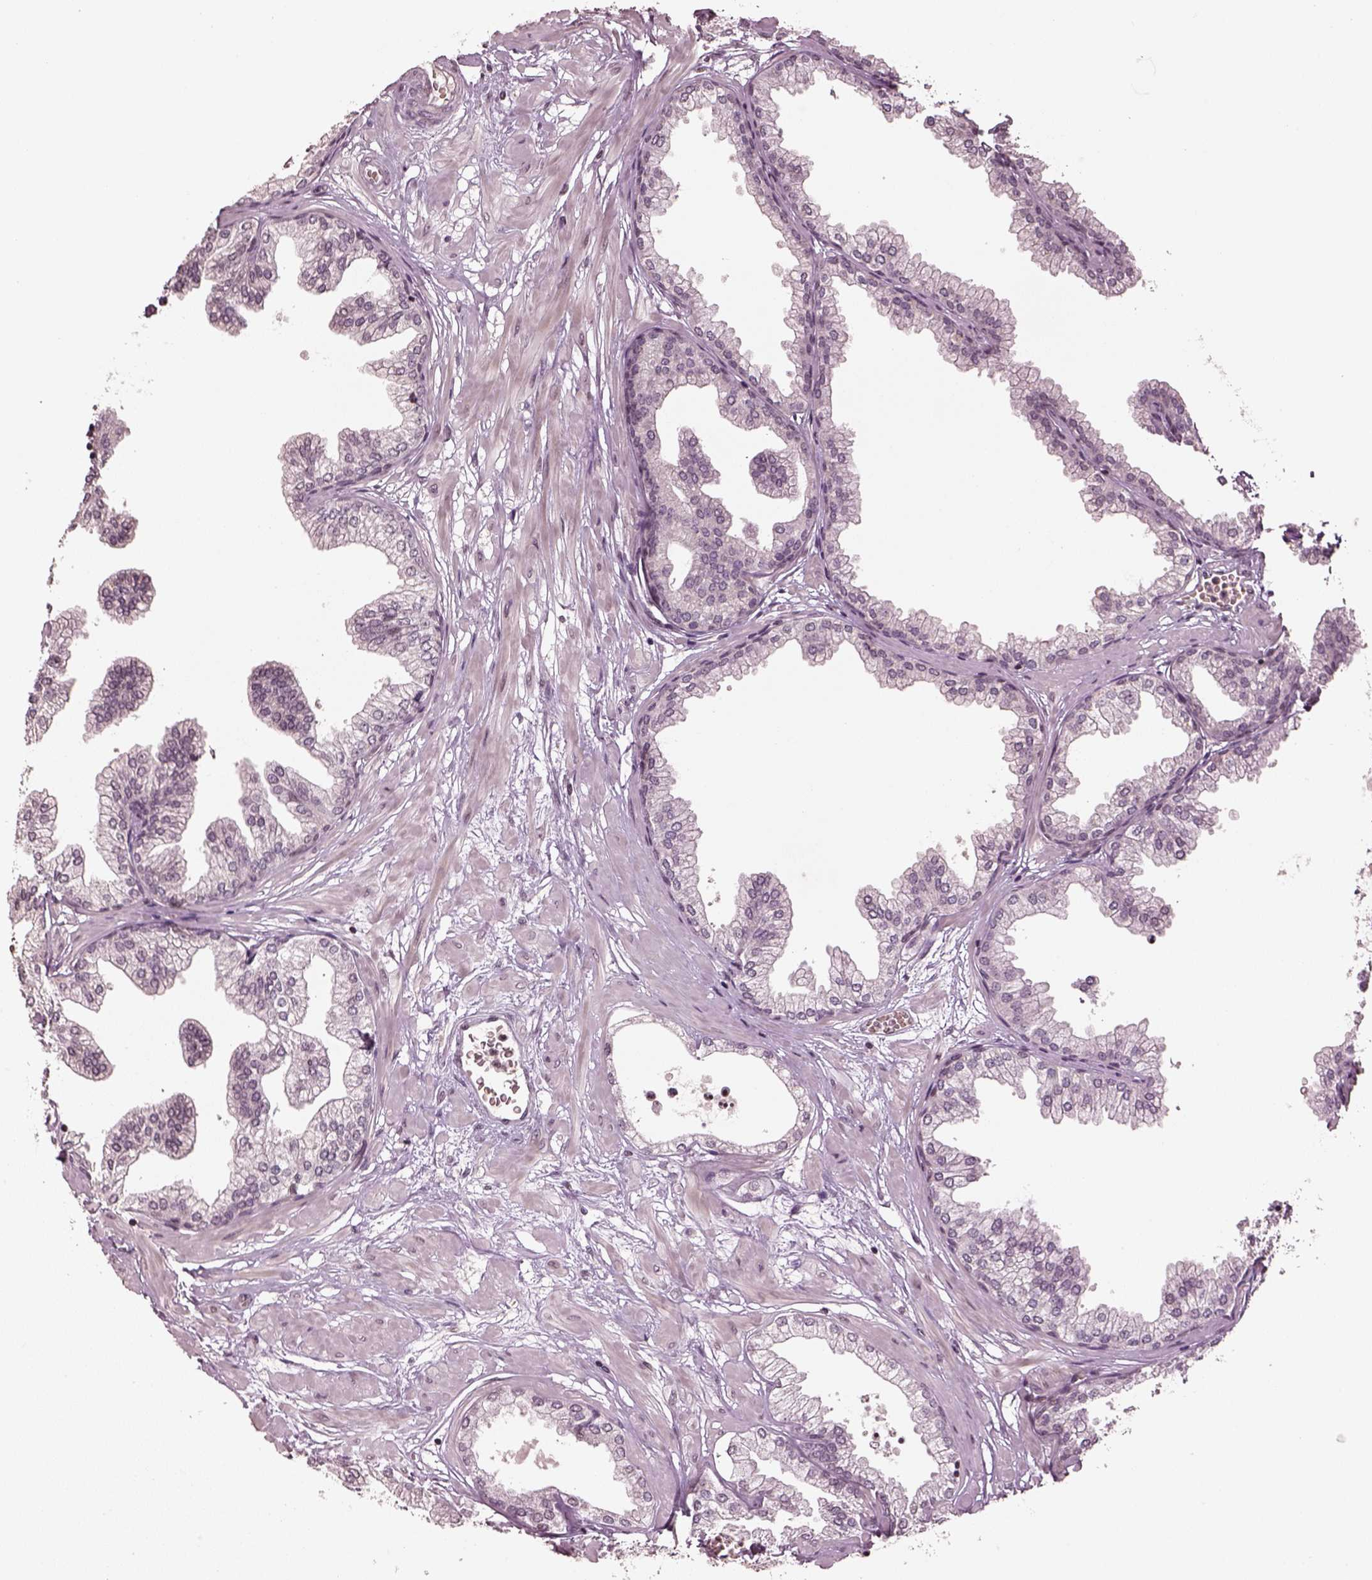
{"staining": {"intensity": "negative", "quantity": "none", "location": "none"}, "tissue": "prostate", "cell_type": "Glandular cells", "image_type": "normal", "snomed": [{"axis": "morphology", "description": "Normal tissue, NOS"}, {"axis": "topography", "description": "Prostate"}], "caption": "Immunohistochemistry (IHC) histopathology image of unremarkable prostate: prostate stained with DAB reveals no significant protein expression in glandular cells. Brightfield microscopy of IHC stained with DAB (3,3'-diaminobenzidine) (brown) and hematoxylin (blue), captured at high magnification.", "gene": "GRM4", "patient": {"sex": "male", "age": 37}}